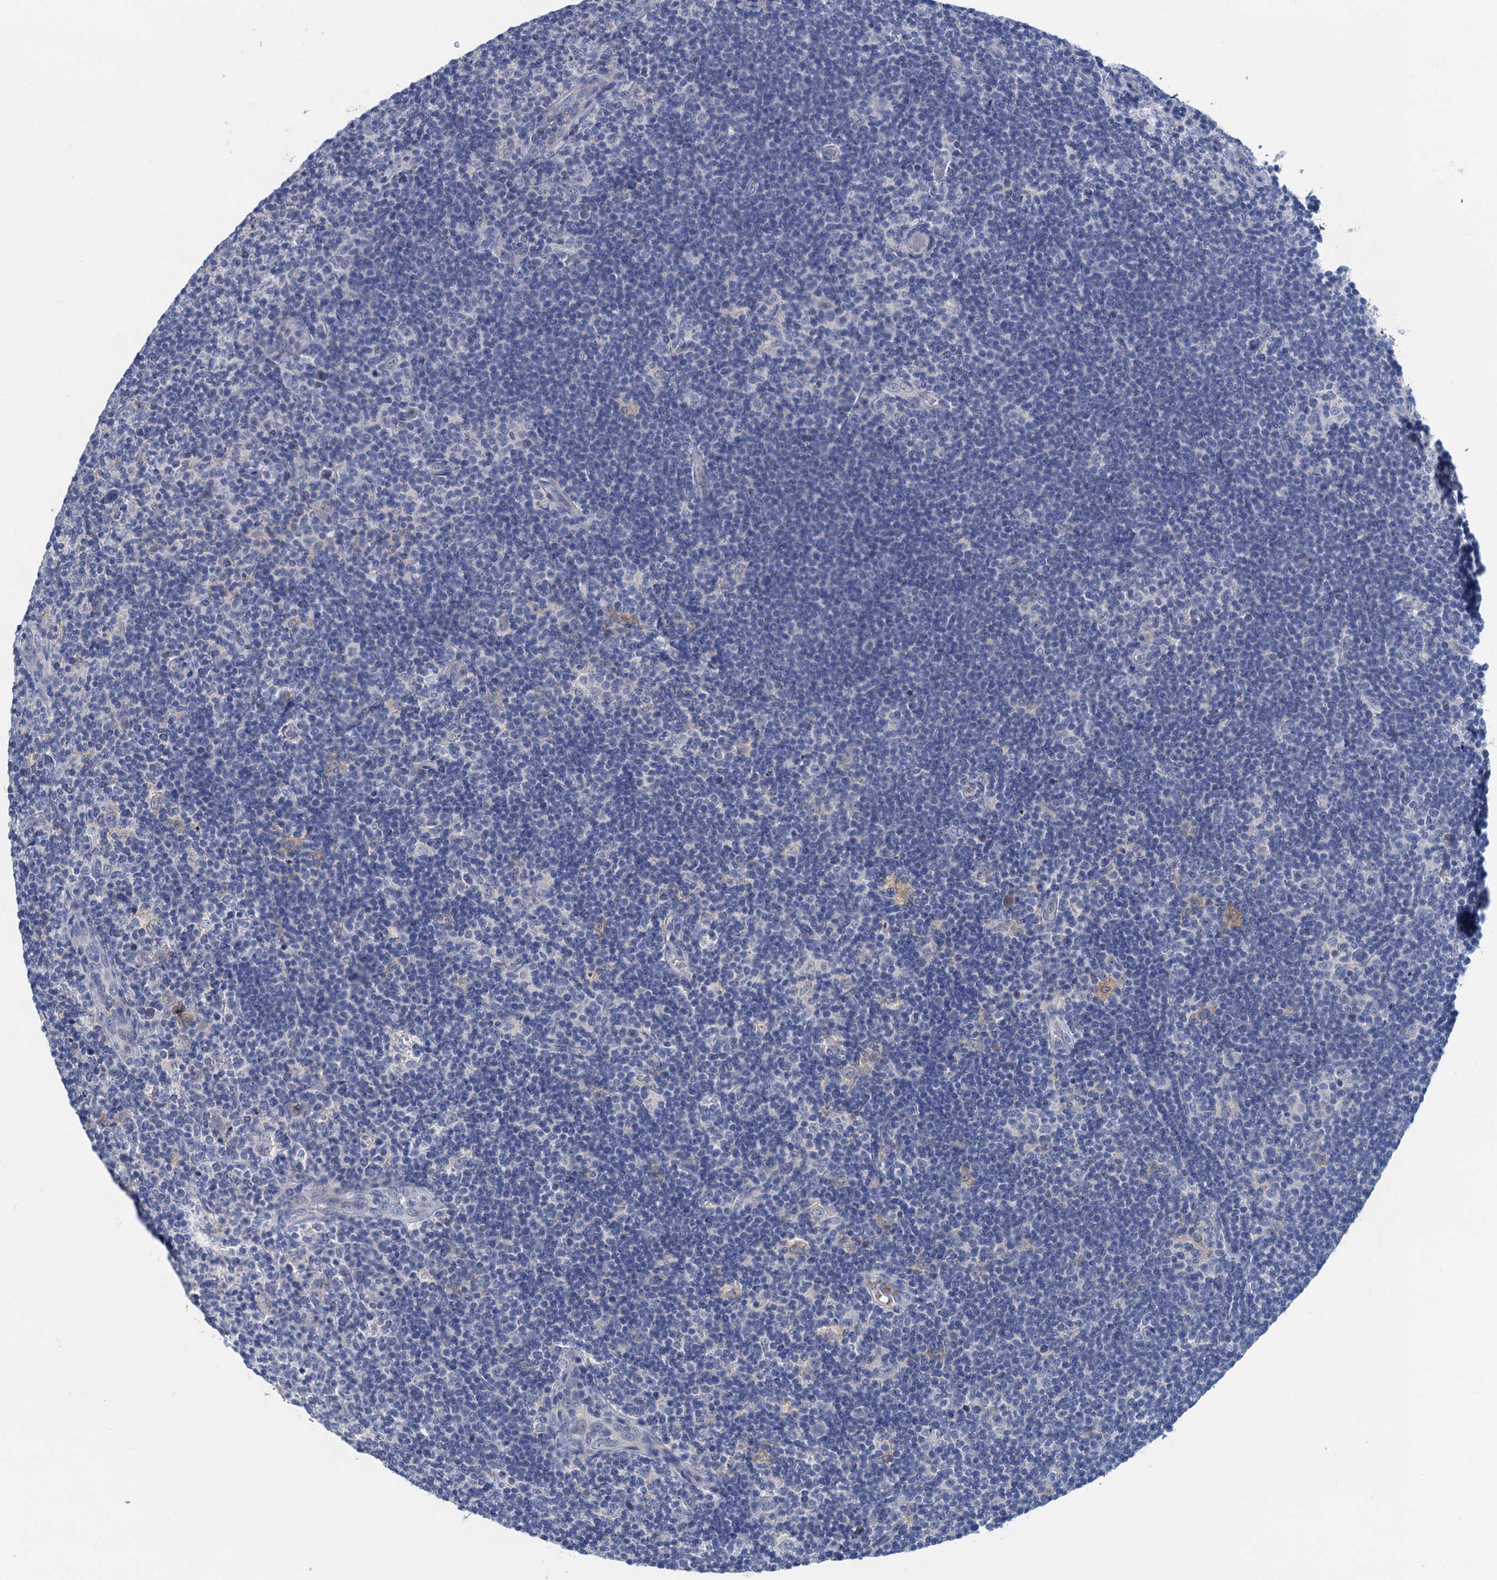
{"staining": {"intensity": "negative", "quantity": "none", "location": "none"}, "tissue": "lymphoma", "cell_type": "Tumor cells", "image_type": "cancer", "snomed": [{"axis": "morphology", "description": "Hodgkin's disease, NOS"}, {"axis": "topography", "description": "Lymph node"}], "caption": "This is an immunohistochemistry (IHC) photomicrograph of Hodgkin's disease. There is no staining in tumor cells.", "gene": "RTKN2", "patient": {"sex": "female", "age": 57}}